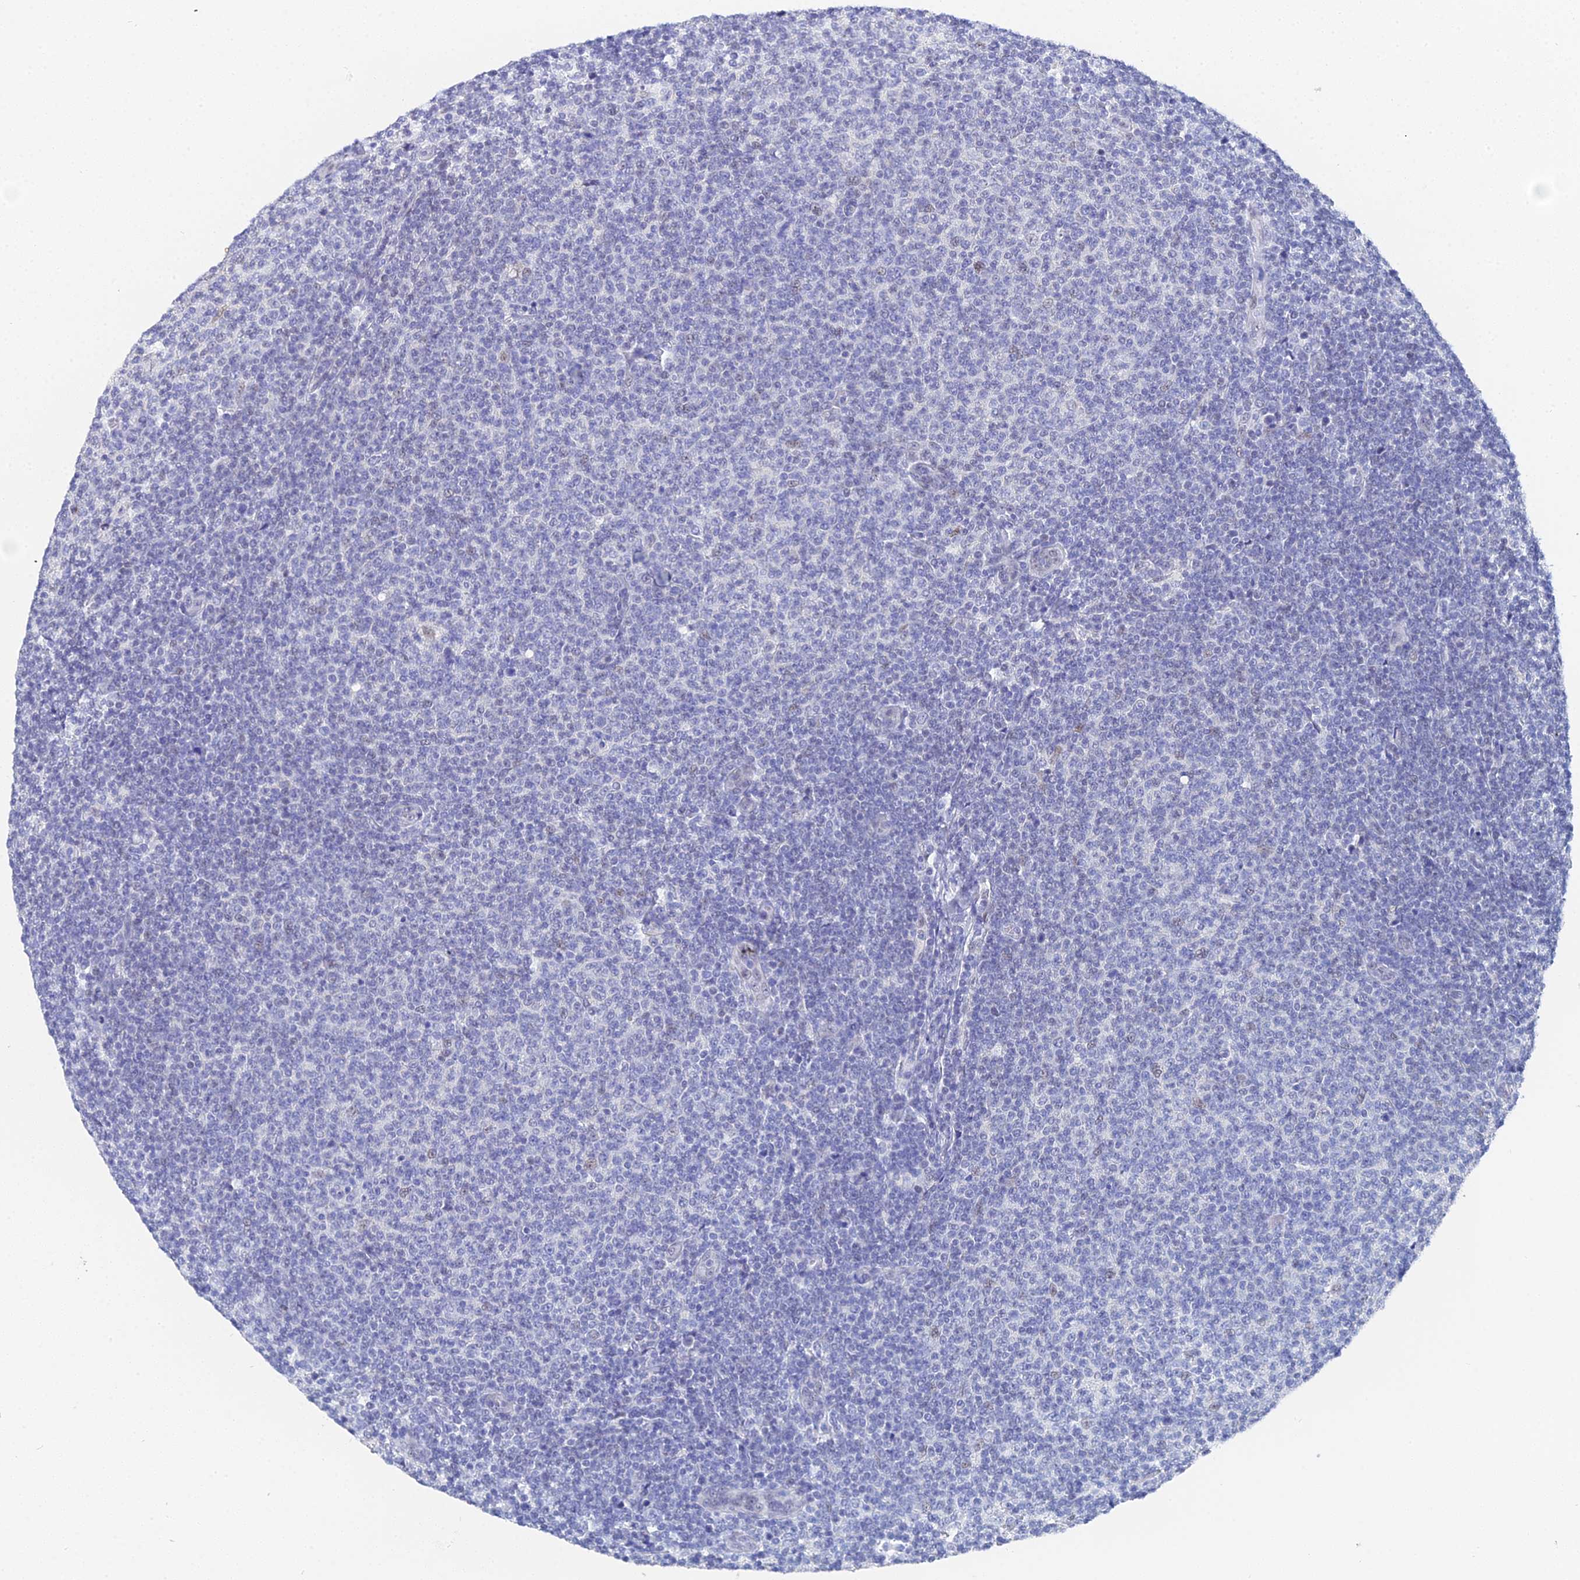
{"staining": {"intensity": "negative", "quantity": "none", "location": "none"}, "tissue": "lymphoma", "cell_type": "Tumor cells", "image_type": "cancer", "snomed": [{"axis": "morphology", "description": "Malignant lymphoma, non-Hodgkin's type, Low grade"}, {"axis": "topography", "description": "Lymph node"}], "caption": "This is an immunohistochemistry image of malignant lymphoma, non-Hodgkin's type (low-grade). There is no expression in tumor cells.", "gene": "OCM", "patient": {"sex": "male", "age": 66}}